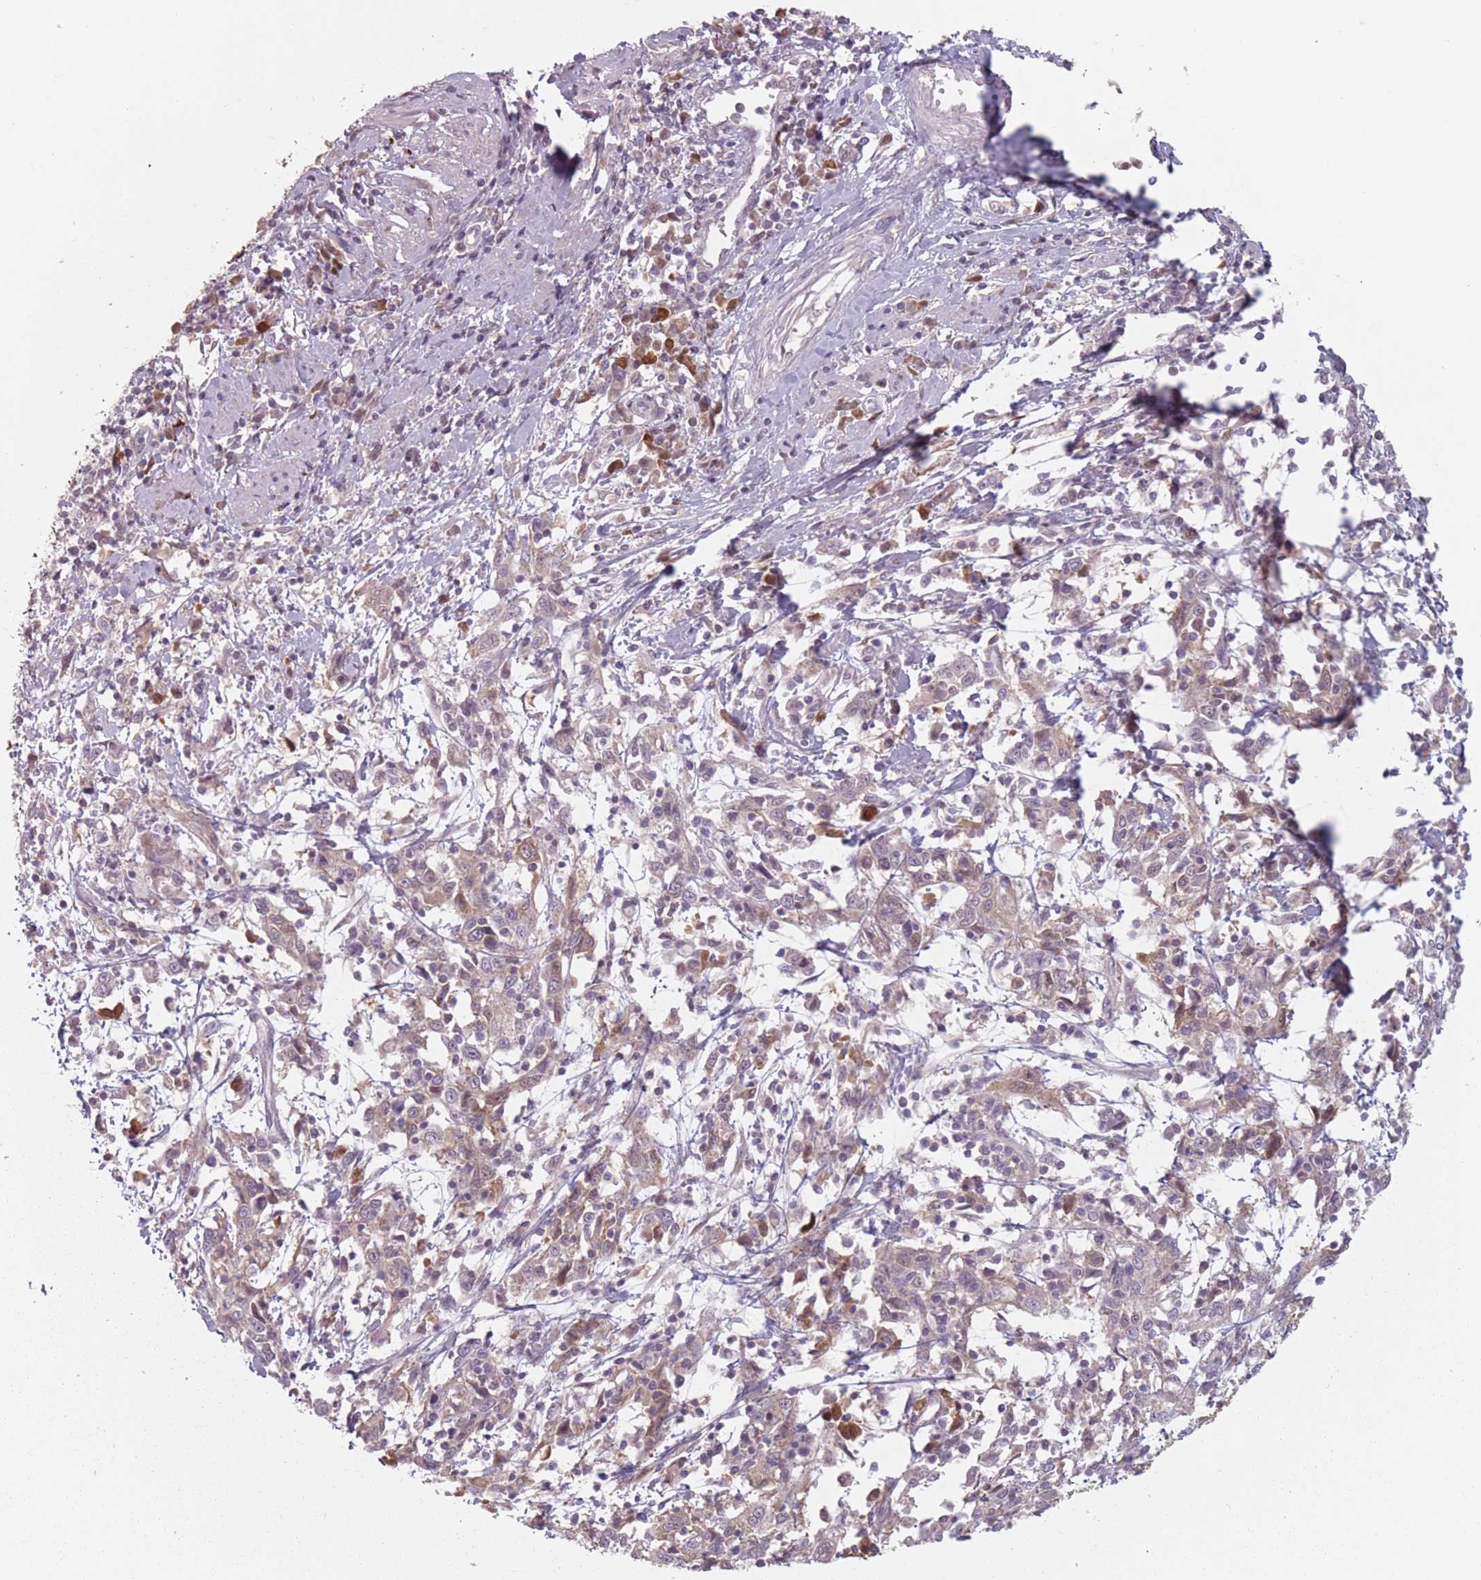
{"staining": {"intensity": "weak", "quantity": "25%-75%", "location": "cytoplasmic/membranous,nuclear"}, "tissue": "cervical cancer", "cell_type": "Tumor cells", "image_type": "cancer", "snomed": [{"axis": "morphology", "description": "Squamous cell carcinoma, NOS"}, {"axis": "topography", "description": "Cervix"}], "caption": "Brown immunohistochemical staining in human cervical cancer (squamous cell carcinoma) shows weak cytoplasmic/membranous and nuclear expression in approximately 25%-75% of tumor cells.", "gene": "NAXE", "patient": {"sex": "female", "age": 46}}